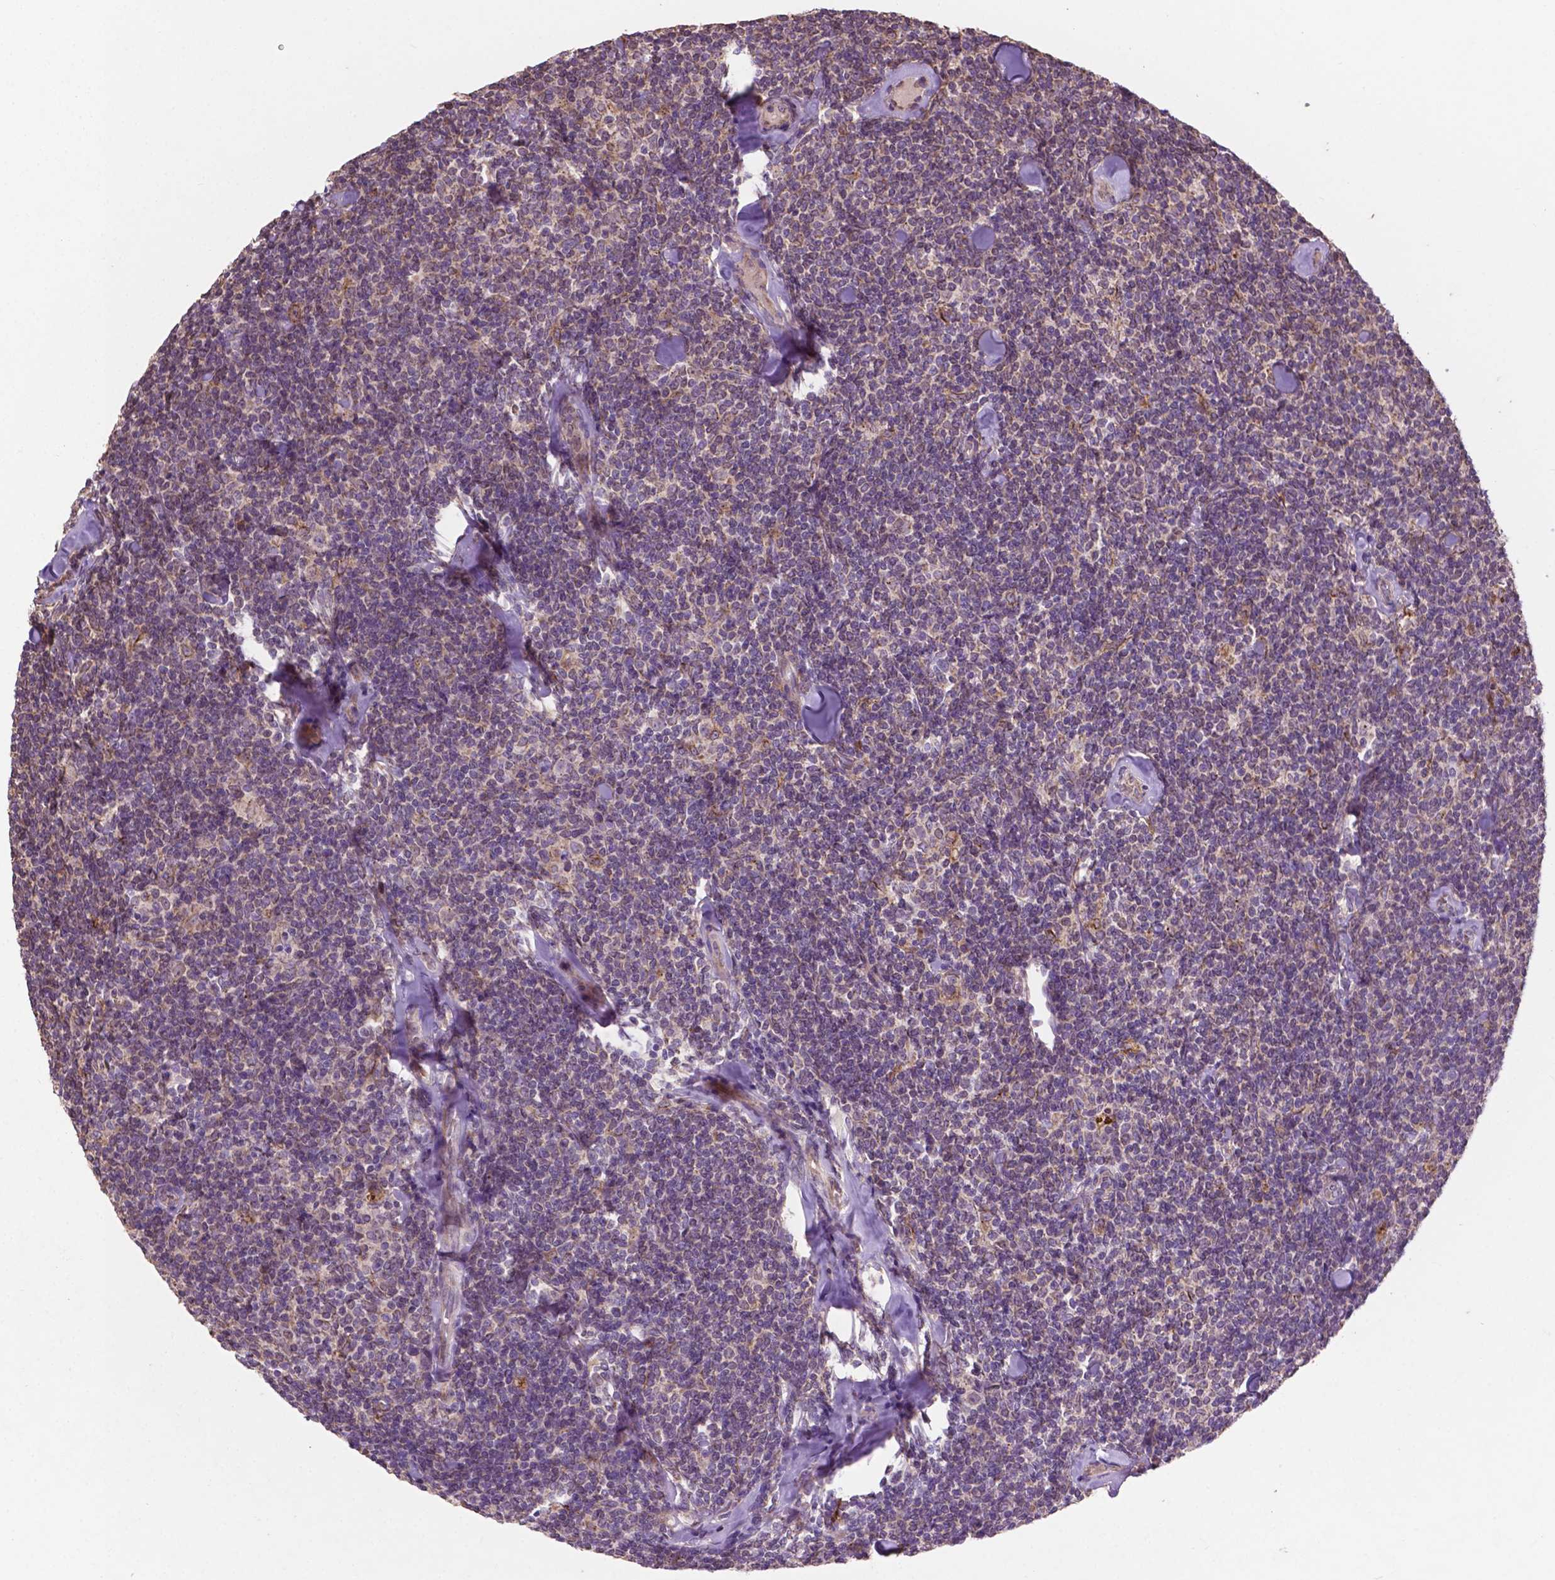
{"staining": {"intensity": "negative", "quantity": "none", "location": "none"}, "tissue": "lymphoma", "cell_type": "Tumor cells", "image_type": "cancer", "snomed": [{"axis": "morphology", "description": "Malignant lymphoma, non-Hodgkin's type, Low grade"}, {"axis": "topography", "description": "Lymph node"}], "caption": "High power microscopy micrograph of an IHC image of low-grade malignant lymphoma, non-Hodgkin's type, revealing no significant staining in tumor cells.", "gene": "MBTPS1", "patient": {"sex": "female", "age": 56}}